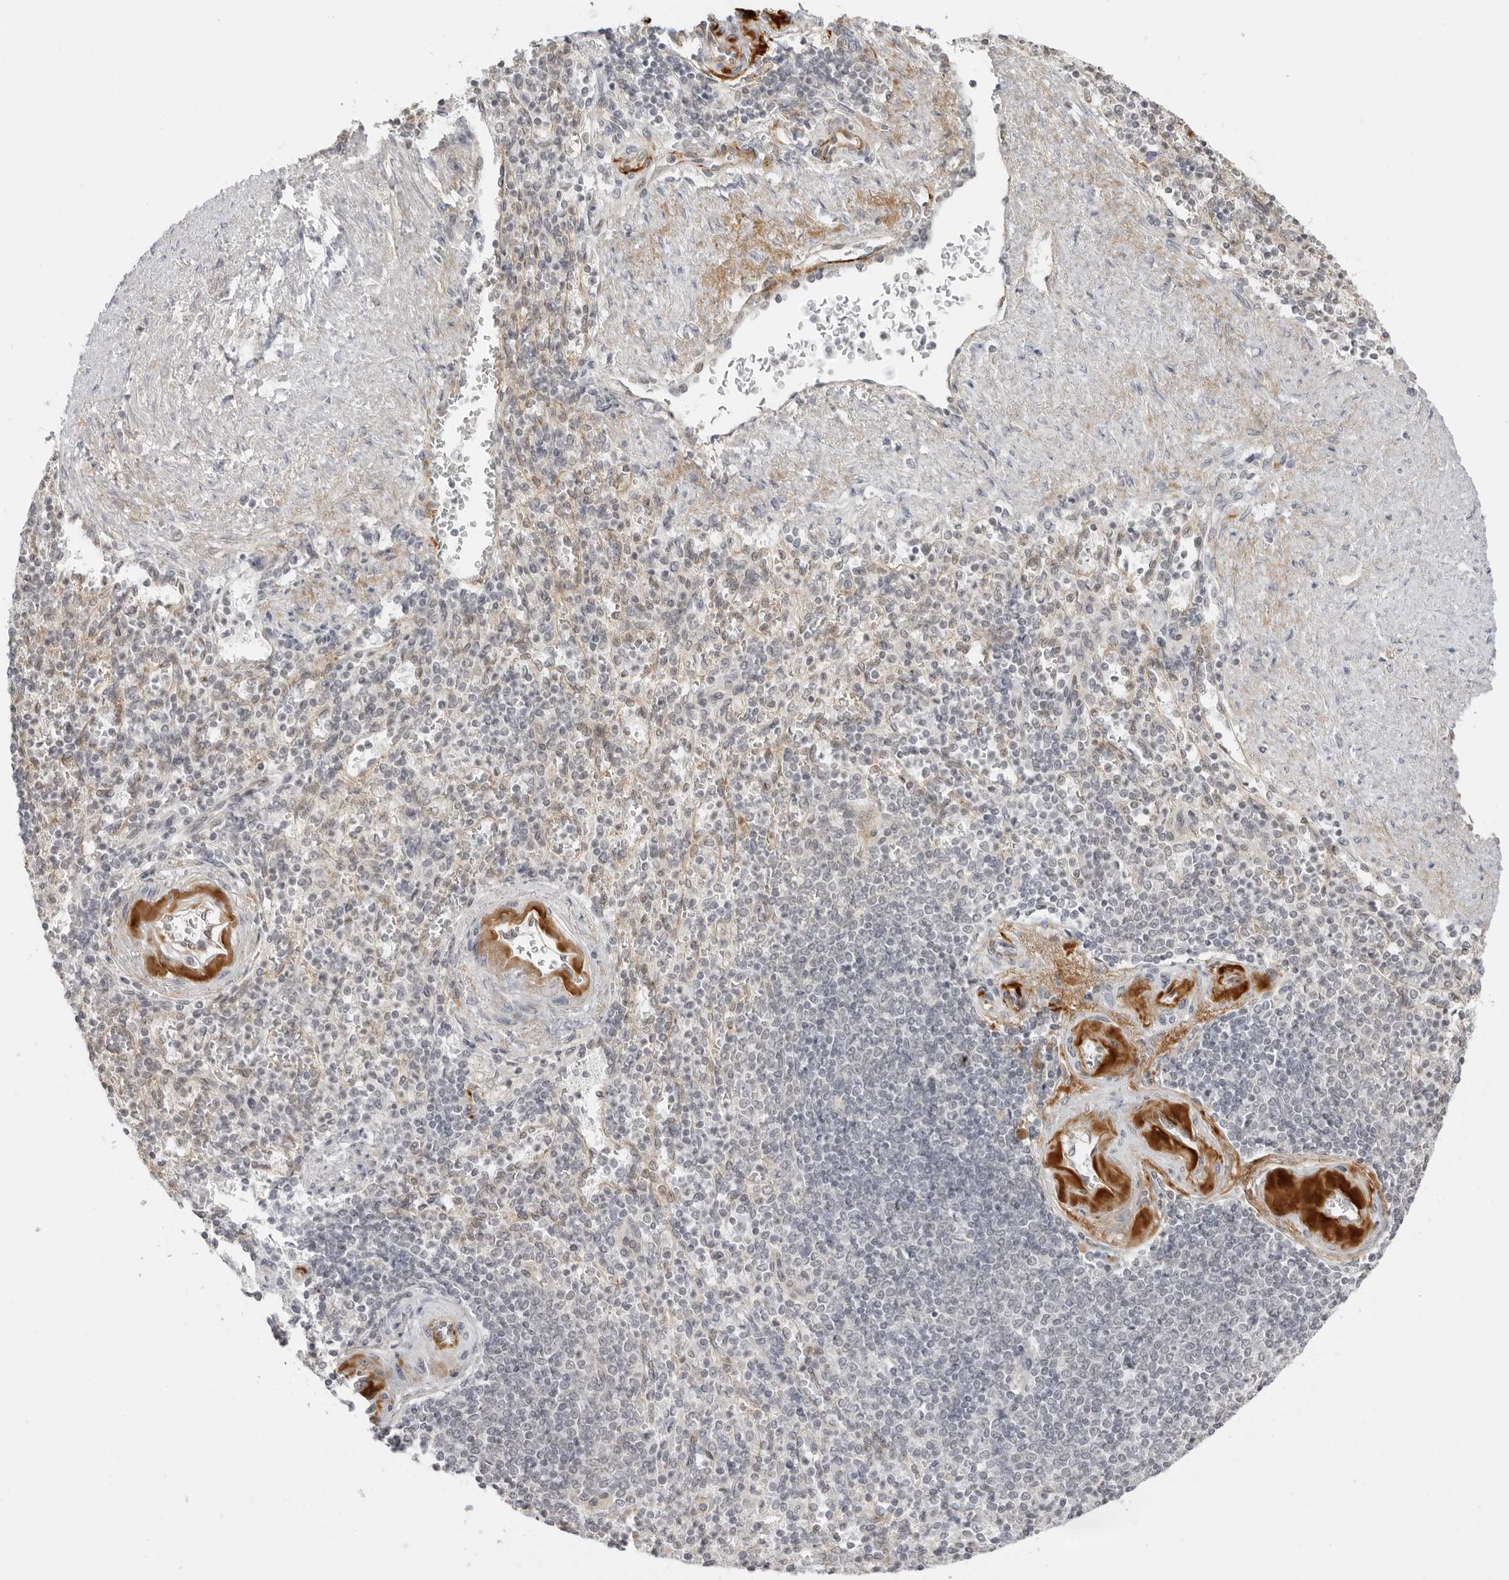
{"staining": {"intensity": "negative", "quantity": "none", "location": "none"}, "tissue": "spleen", "cell_type": "Cells in red pulp", "image_type": "normal", "snomed": [{"axis": "morphology", "description": "Normal tissue, NOS"}, {"axis": "topography", "description": "Spleen"}], "caption": "The immunohistochemistry histopathology image has no significant positivity in cells in red pulp of spleen.", "gene": "TRAPPC3", "patient": {"sex": "female", "age": 74}}